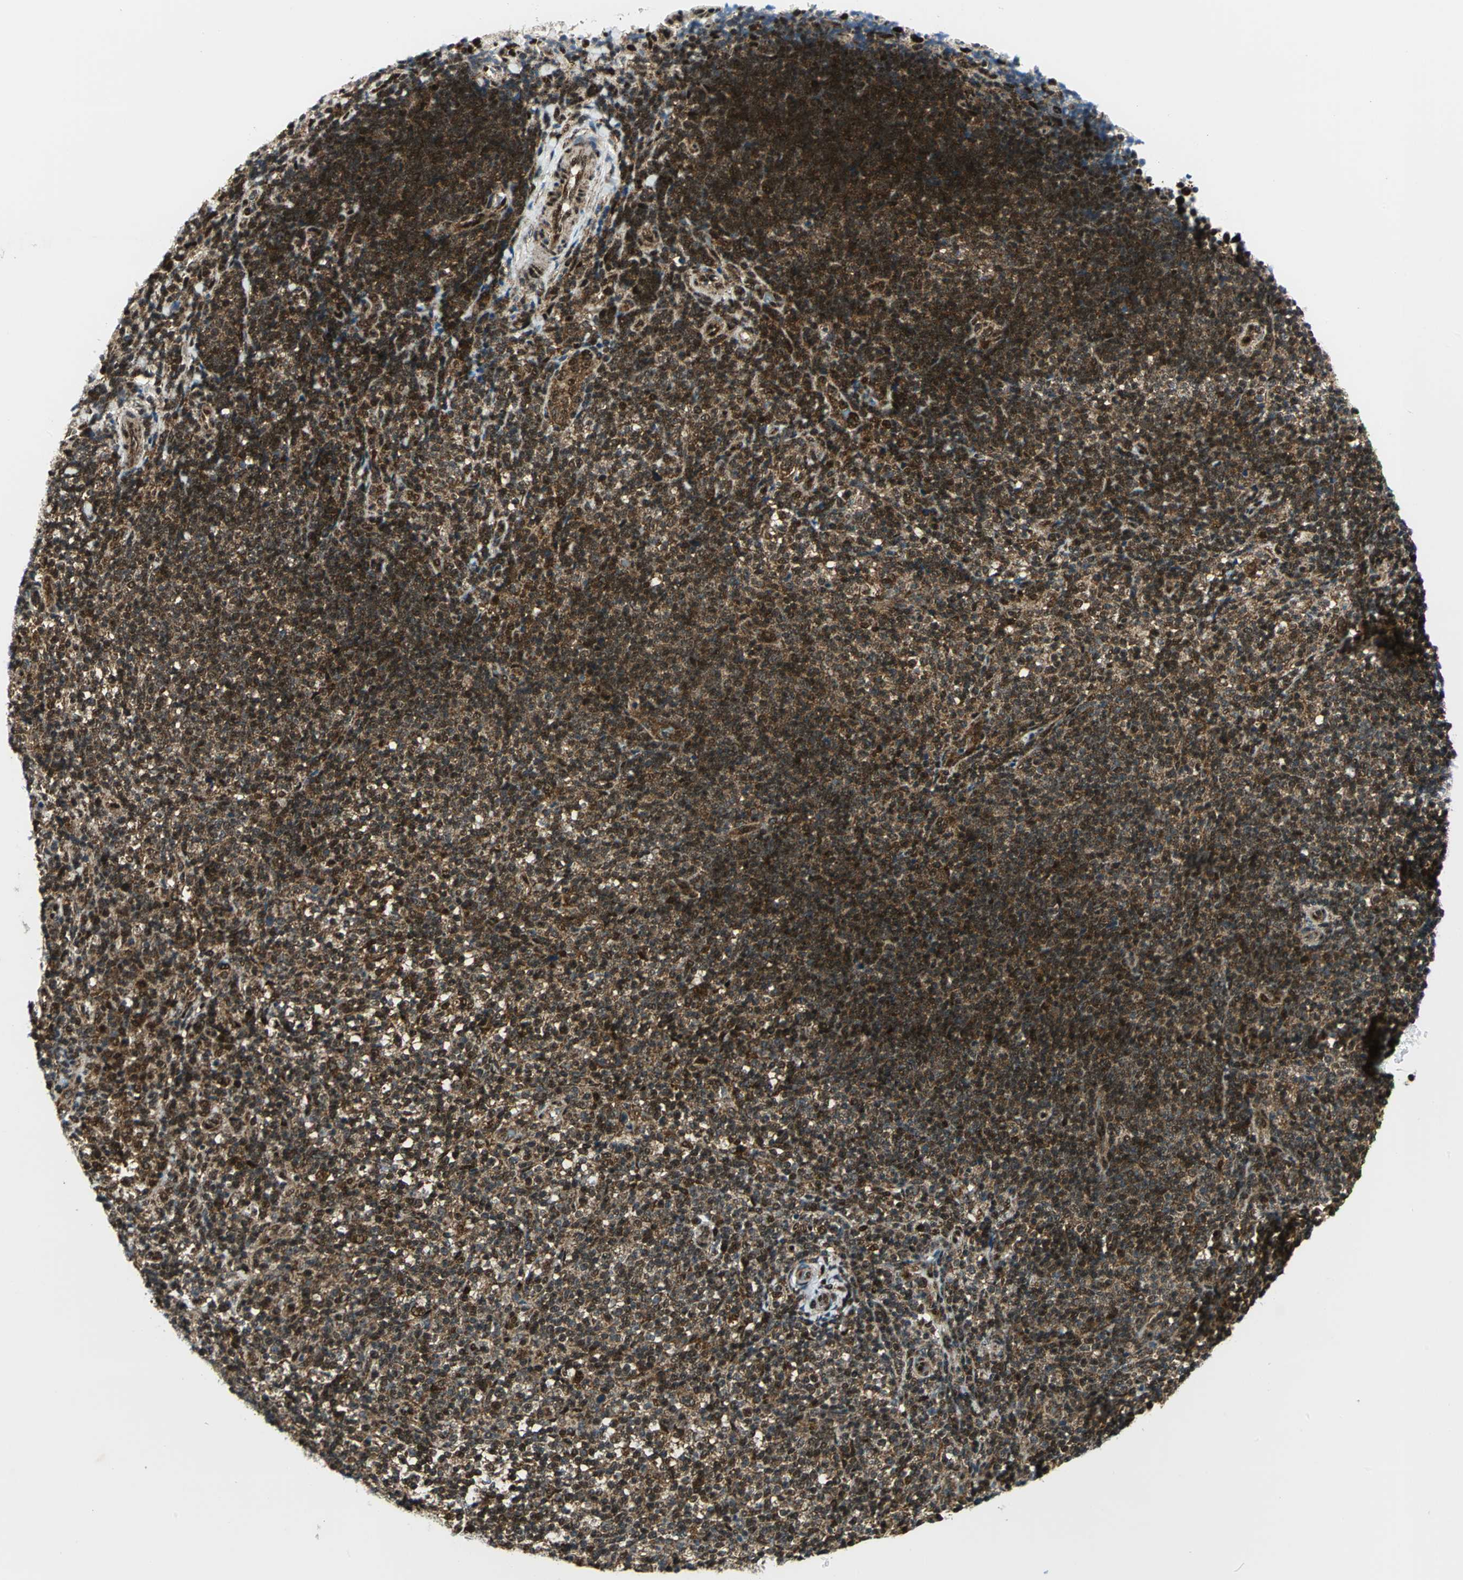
{"staining": {"intensity": "strong", "quantity": ">75%", "location": "cytoplasmic/membranous,nuclear"}, "tissue": "lymphoma", "cell_type": "Tumor cells", "image_type": "cancer", "snomed": [{"axis": "morphology", "description": "Malignant lymphoma, non-Hodgkin's type, Low grade"}, {"axis": "topography", "description": "Lymph node"}], "caption": "Brown immunohistochemical staining in human malignant lymphoma, non-Hodgkin's type (low-grade) exhibits strong cytoplasmic/membranous and nuclear staining in approximately >75% of tumor cells. (brown staining indicates protein expression, while blue staining denotes nuclei).", "gene": "COPS5", "patient": {"sex": "female", "age": 76}}